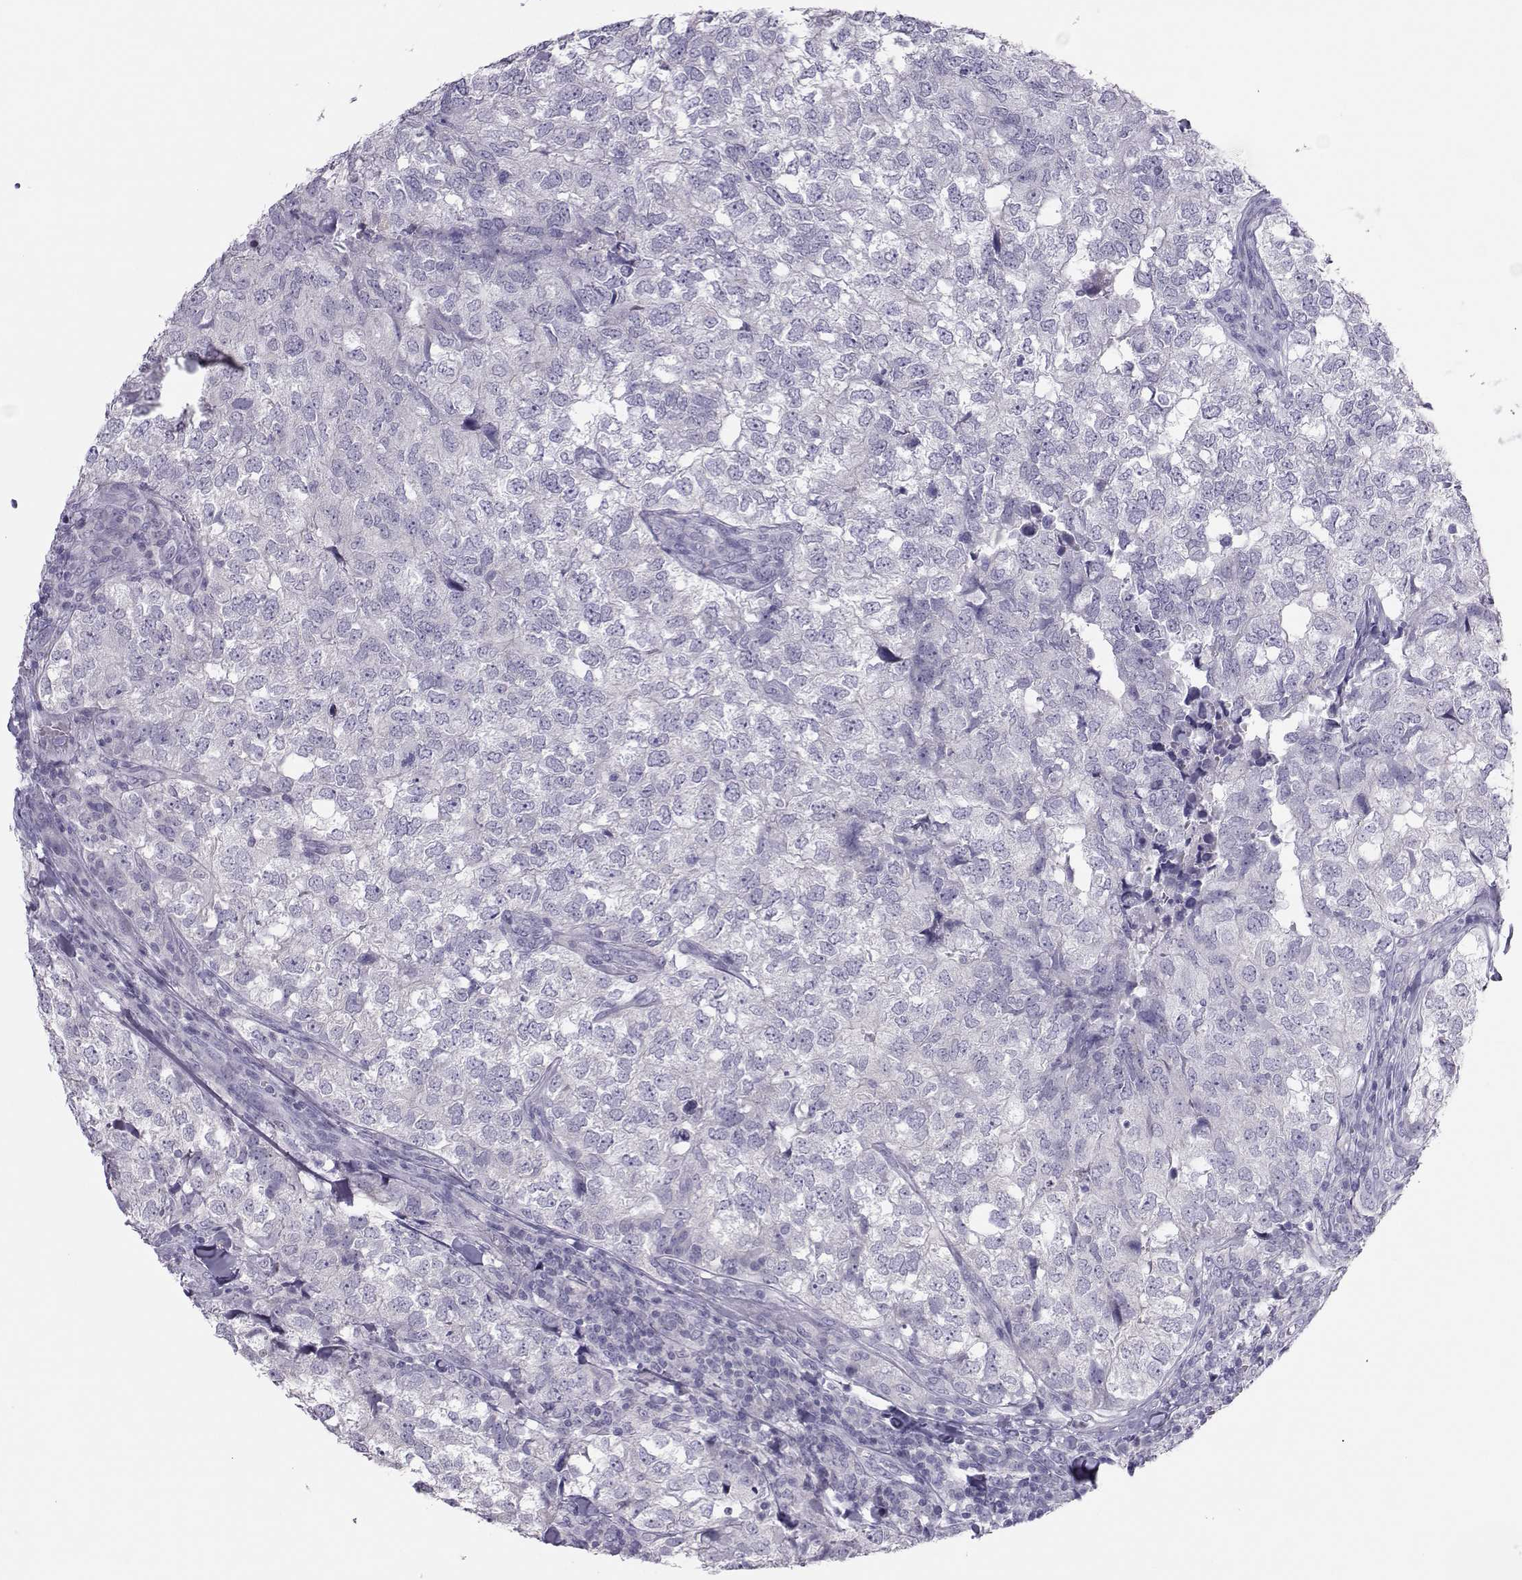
{"staining": {"intensity": "negative", "quantity": "none", "location": "none"}, "tissue": "breast cancer", "cell_type": "Tumor cells", "image_type": "cancer", "snomed": [{"axis": "morphology", "description": "Duct carcinoma"}, {"axis": "topography", "description": "Breast"}], "caption": "Breast cancer stained for a protein using immunohistochemistry (IHC) exhibits no expression tumor cells.", "gene": "TRPM7", "patient": {"sex": "female", "age": 30}}